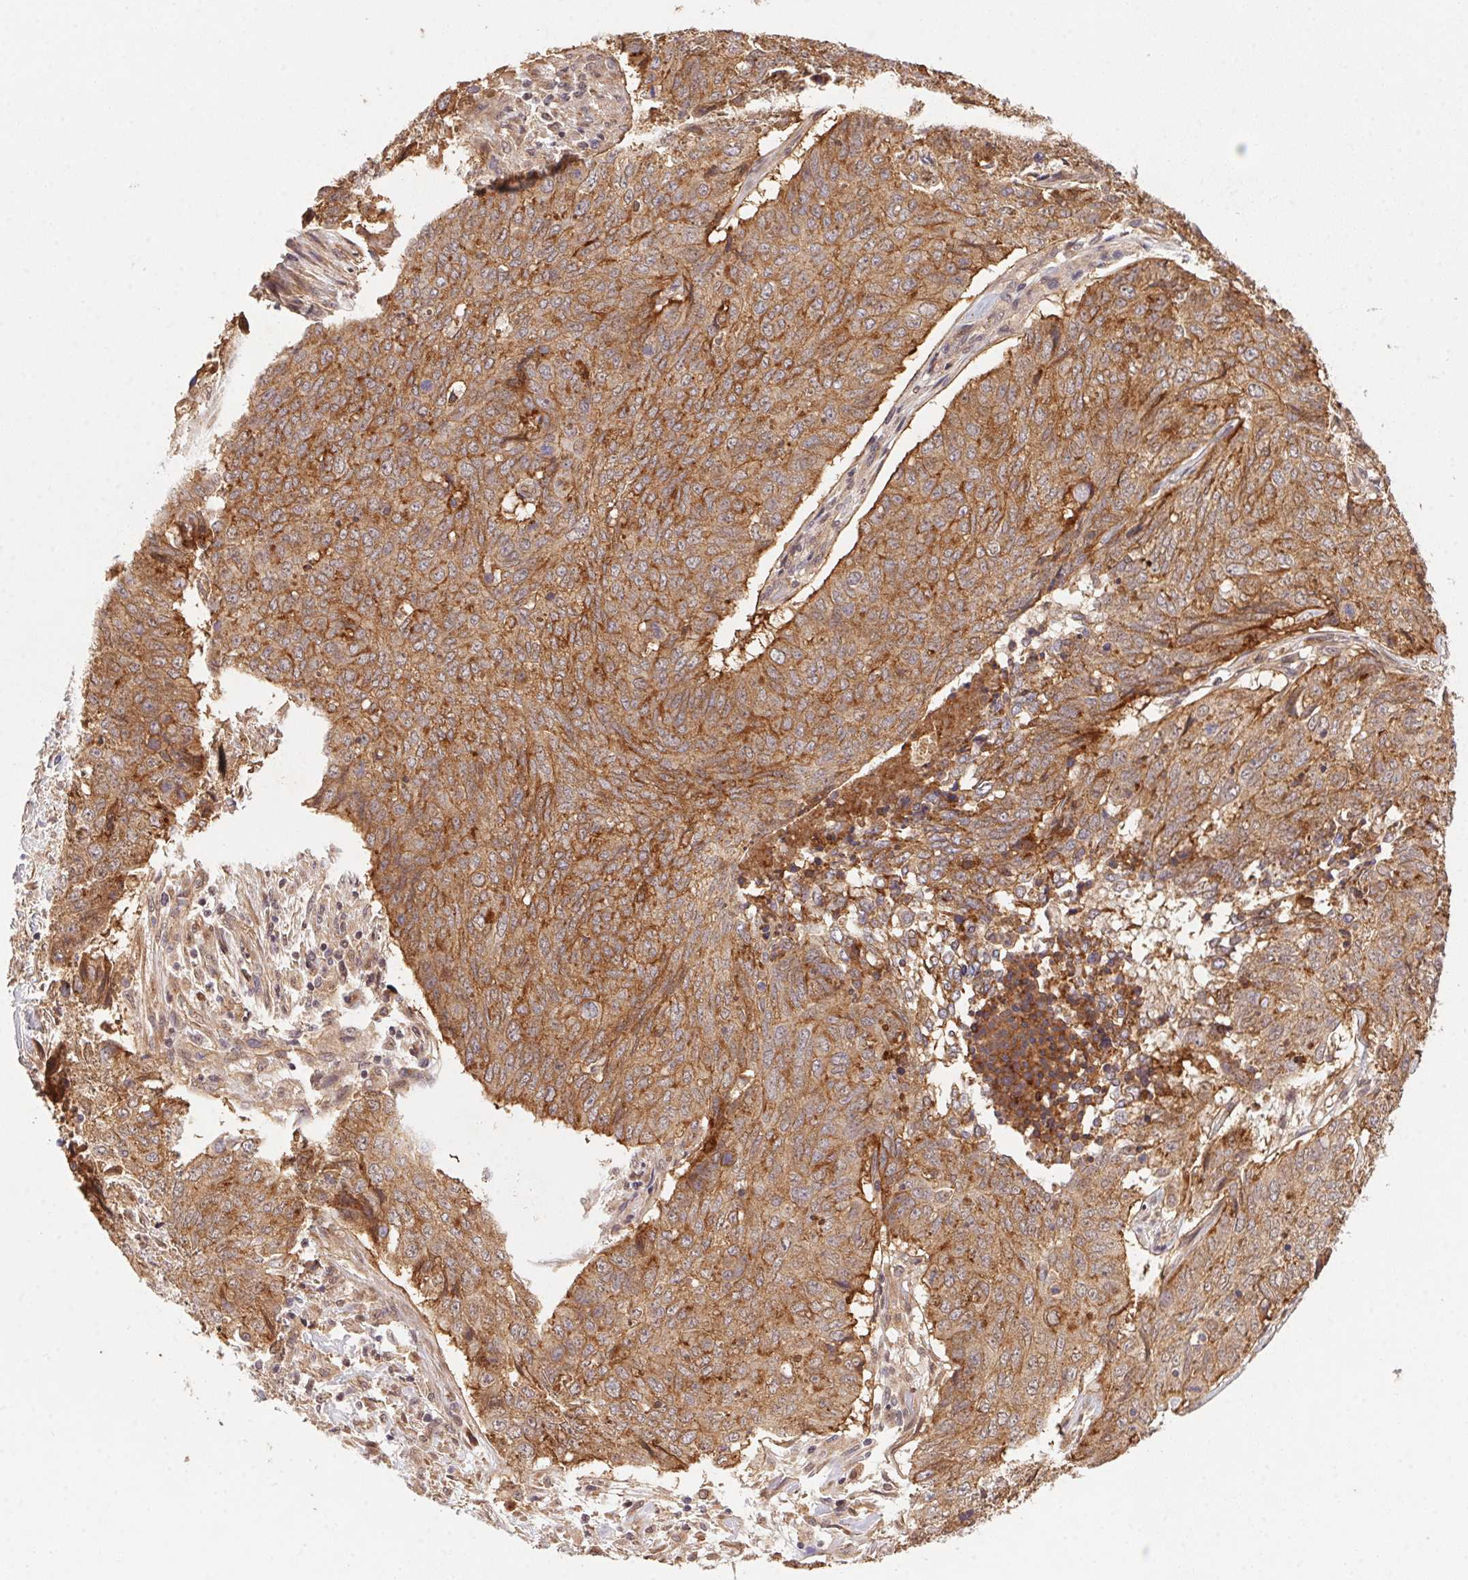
{"staining": {"intensity": "moderate", "quantity": ">75%", "location": "cytoplasmic/membranous"}, "tissue": "lung cancer", "cell_type": "Tumor cells", "image_type": "cancer", "snomed": [{"axis": "morphology", "description": "Normal tissue, NOS"}, {"axis": "morphology", "description": "Squamous cell carcinoma, NOS"}, {"axis": "topography", "description": "Bronchus"}, {"axis": "topography", "description": "Lung"}], "caption": "Immunohistochemistry (DAB) staining of squamous cell carcinoma (lung) exhibits moderate cytoplasmic/membranous protein expression in approximately >75% of tumor cells.", "gene": "SLC52A2", "patient": {"sex": "male", "age": 64}}